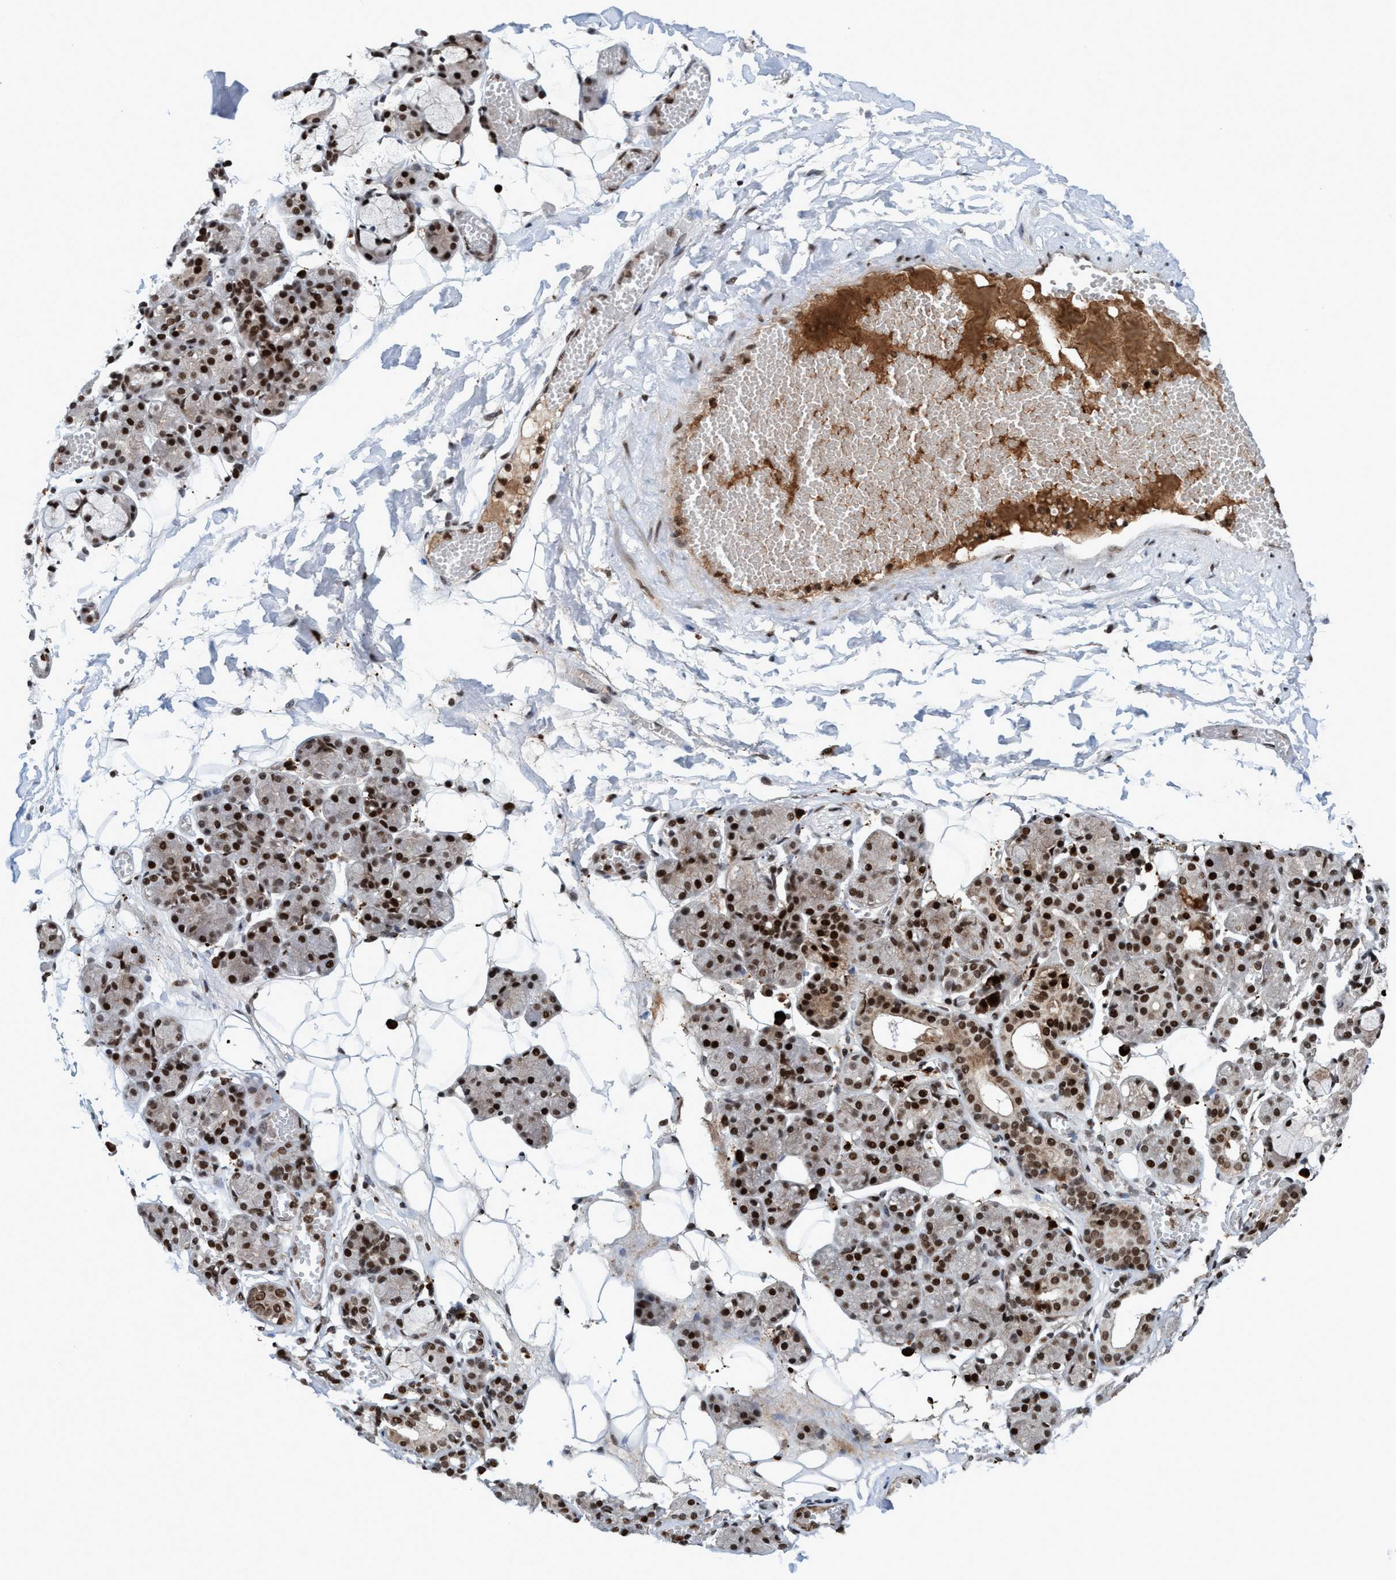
{"staining": {"intensity": "strong", "quantity": ">75%", "location": "nuclear"}, "tissue": "salivary gland", "cell_type": "Glandular cells", "image_type": "normal", "snomed": [{"axis": "morphology", "description": "Normal tissue, NOS"}, {"axis": "topography", "description": "Salivary gland"}], "caption": "Protein analysis of unremarkable salivary gland demonstrates strong nuclear expression in about >75% of glandular cells.", "gene": "TOPBP1", "patient": {"sex": "male", "age": 63}}